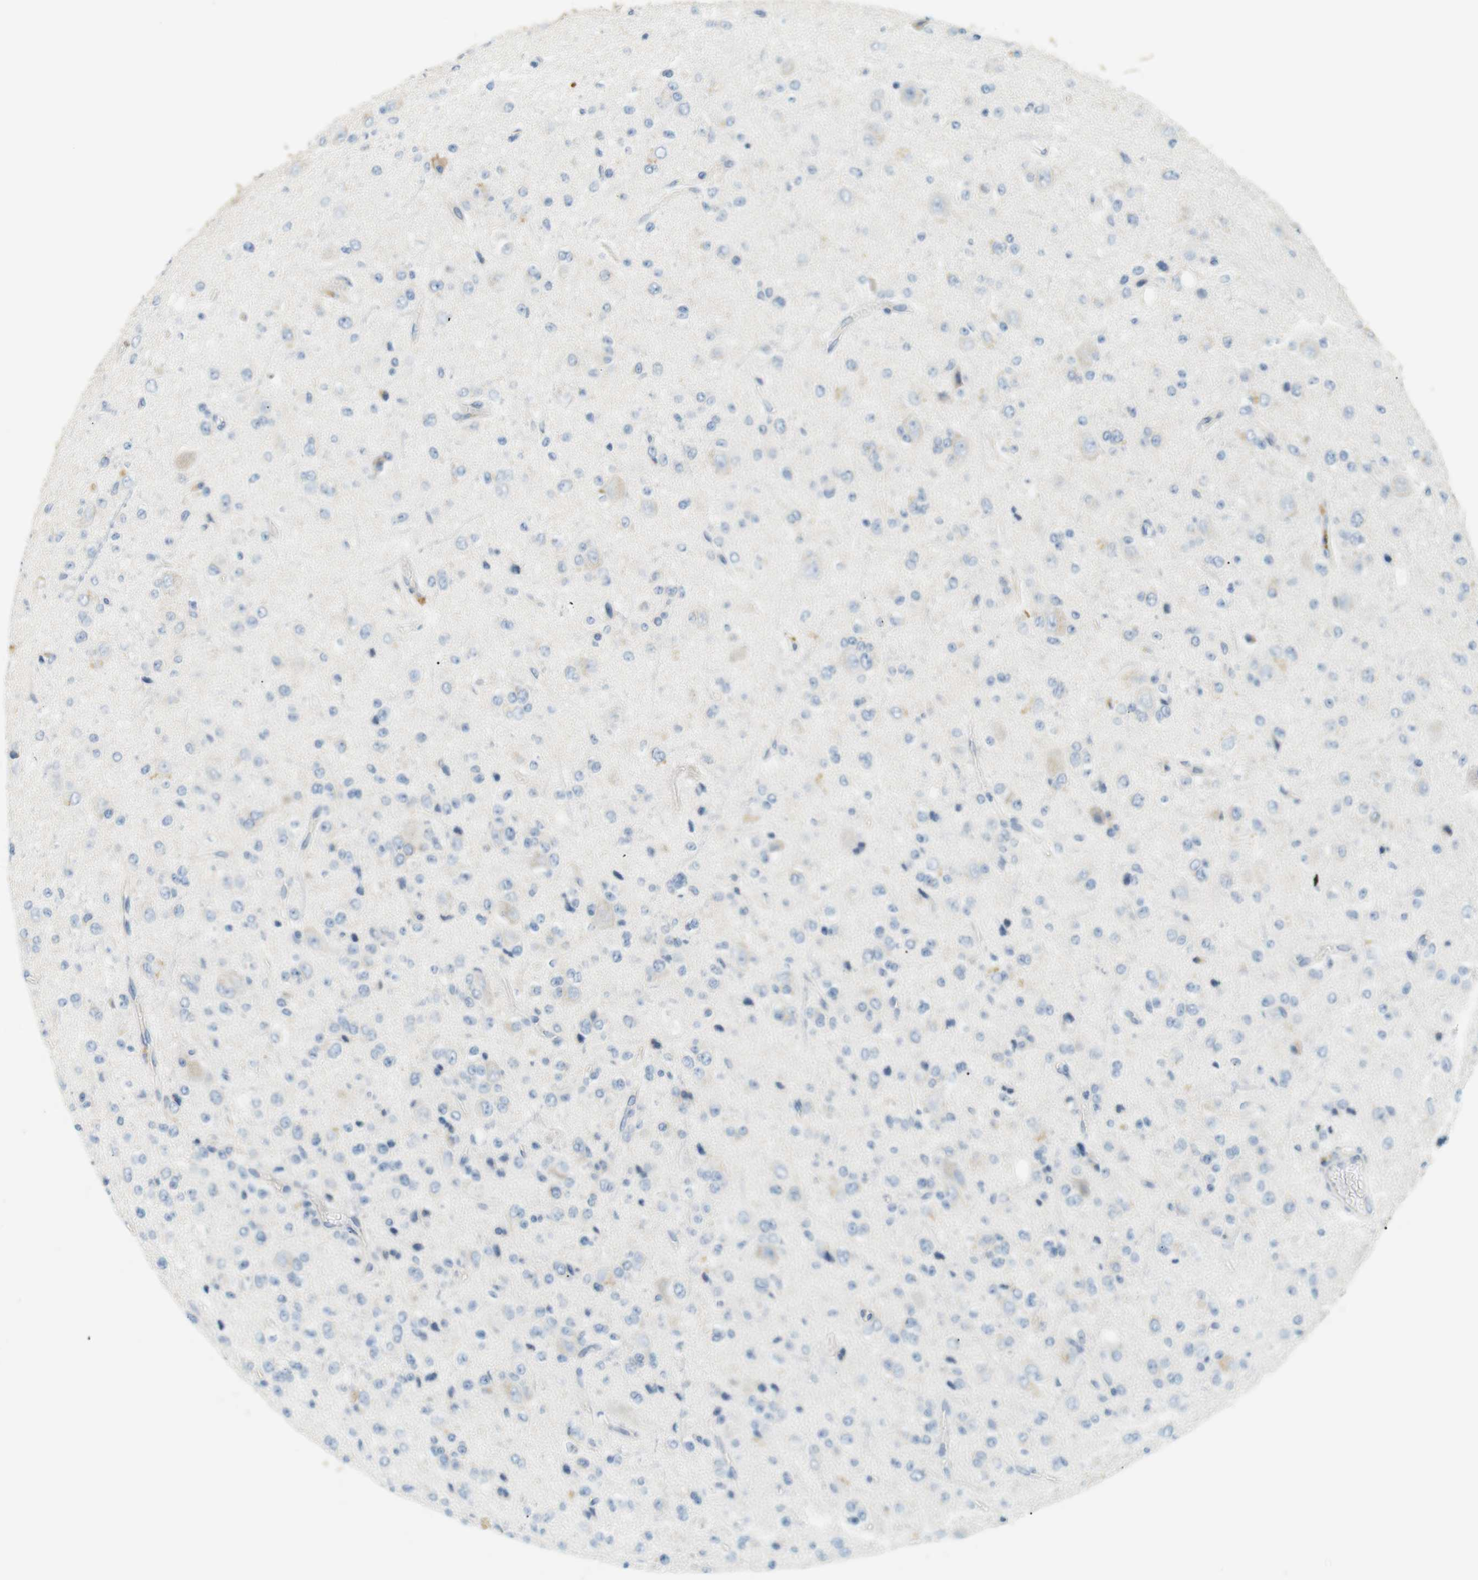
{"staining": {"intensity": "negative", "quantity": "none", "location": "none"}, "tissue": "glioma", "cell_type": "Tumor cells", "image_type": "cancer", "snomed": [{"axis": "morphology", "description": "Glioma, malignant, High grade"}, {"axis": "topography", "description": "pancreas cauda"}], "caption": "A histopathology image of high-grade glioma (malignant) stained for a protein reveals no brown staining in tumor cells.", "gene": "TMEM200A", "patient": {"sex": "male", "age": 60}}